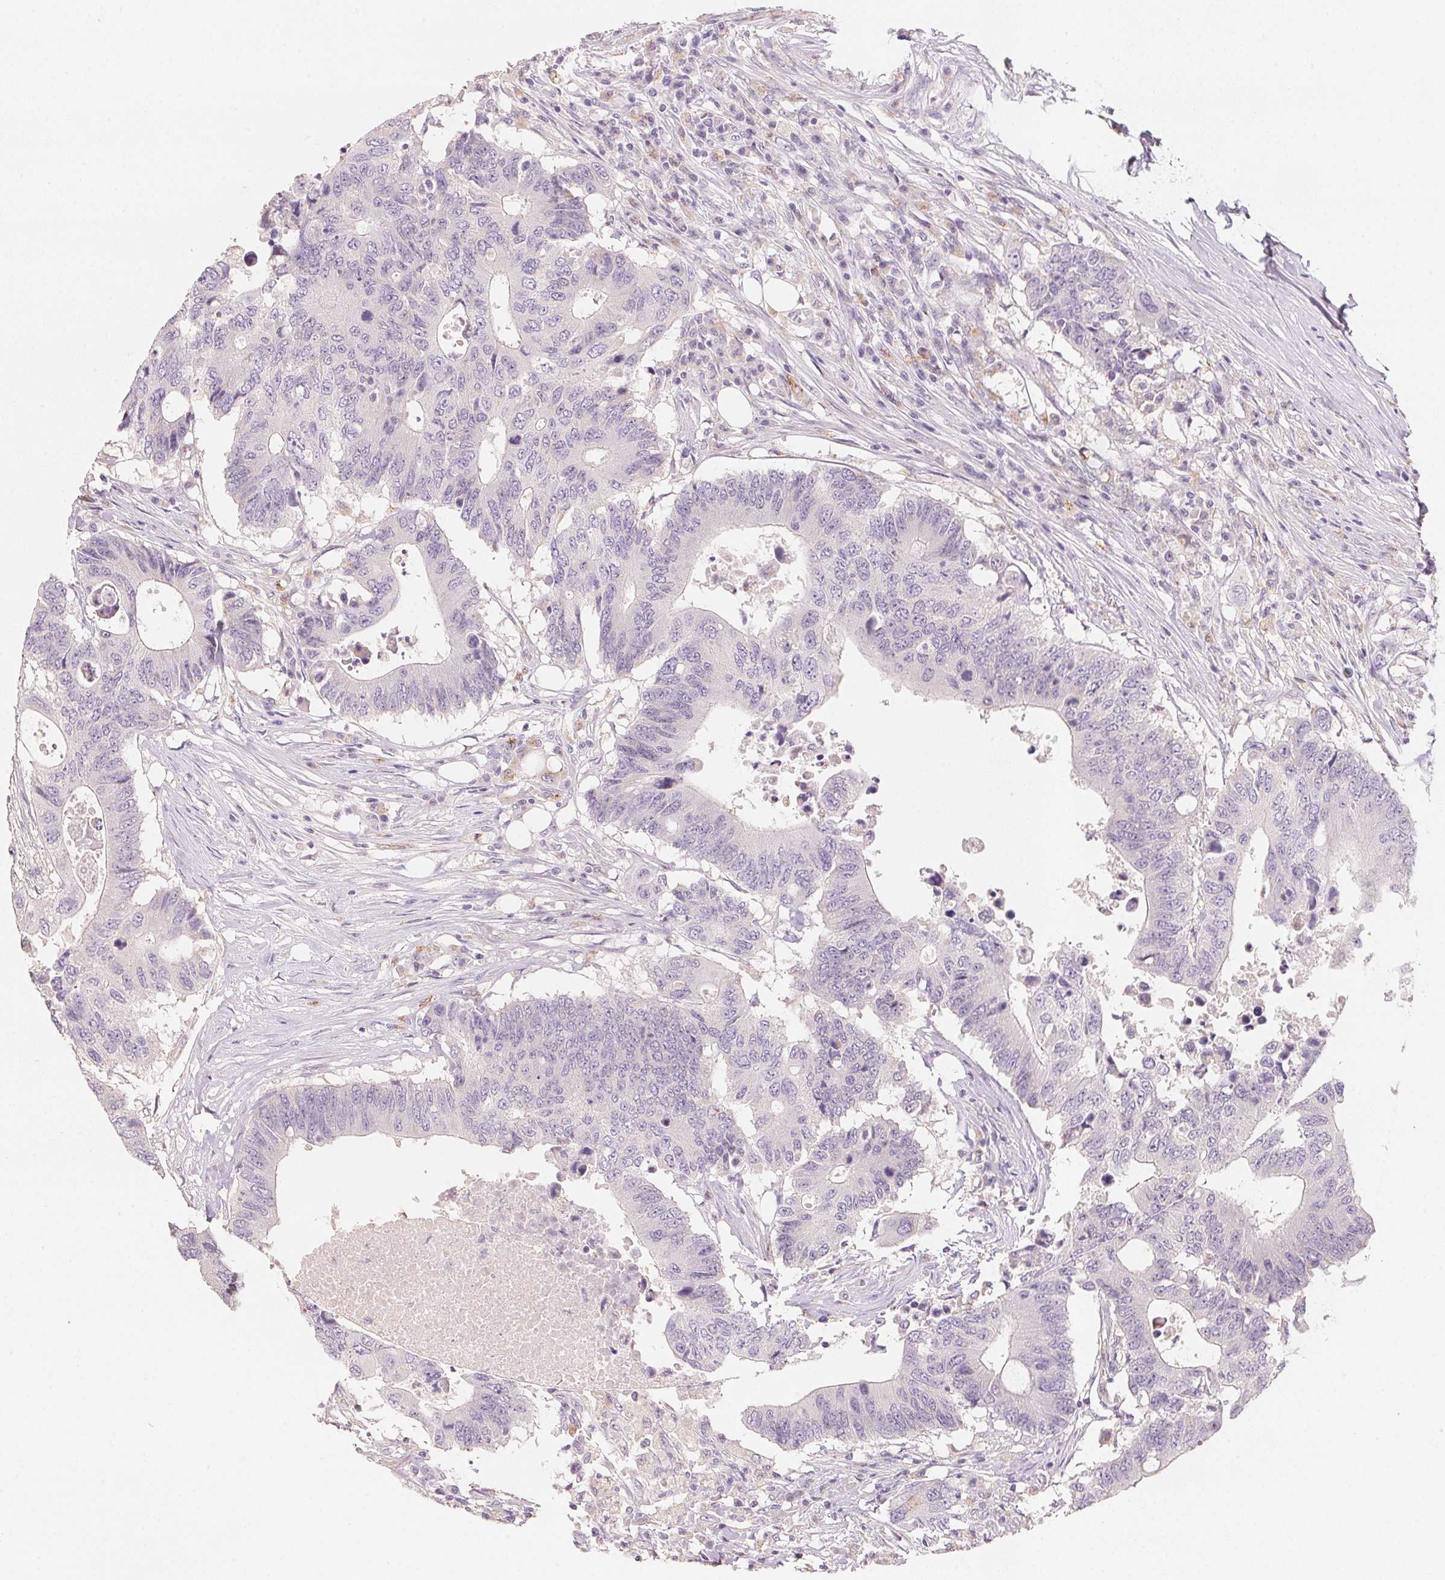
{"staining": {"intensity": "negative", "quantity": "none", "location": "none"}, "tissue": "colorectal cancer", "cell_type": "Tumor cells", "image_type": "cancer", "snomed": [{"axis": "morphology", "description": "Adenocarcinoma, NOS"}, {"axis": "topography", "description": "Colon"}], "caption": "High power microscopy histopathology image of an immunohistochemistry image of adenocarcinoma (colorectal), revealing no significant expression in tumor cells. Brightfield microscopy of immunohistochemistry (IHC) stained with DAB (brown) and hematoxylin (blue), captured at high magnification.", "gene": "TREH", "patient": {"sex": "male", "age": 71}}